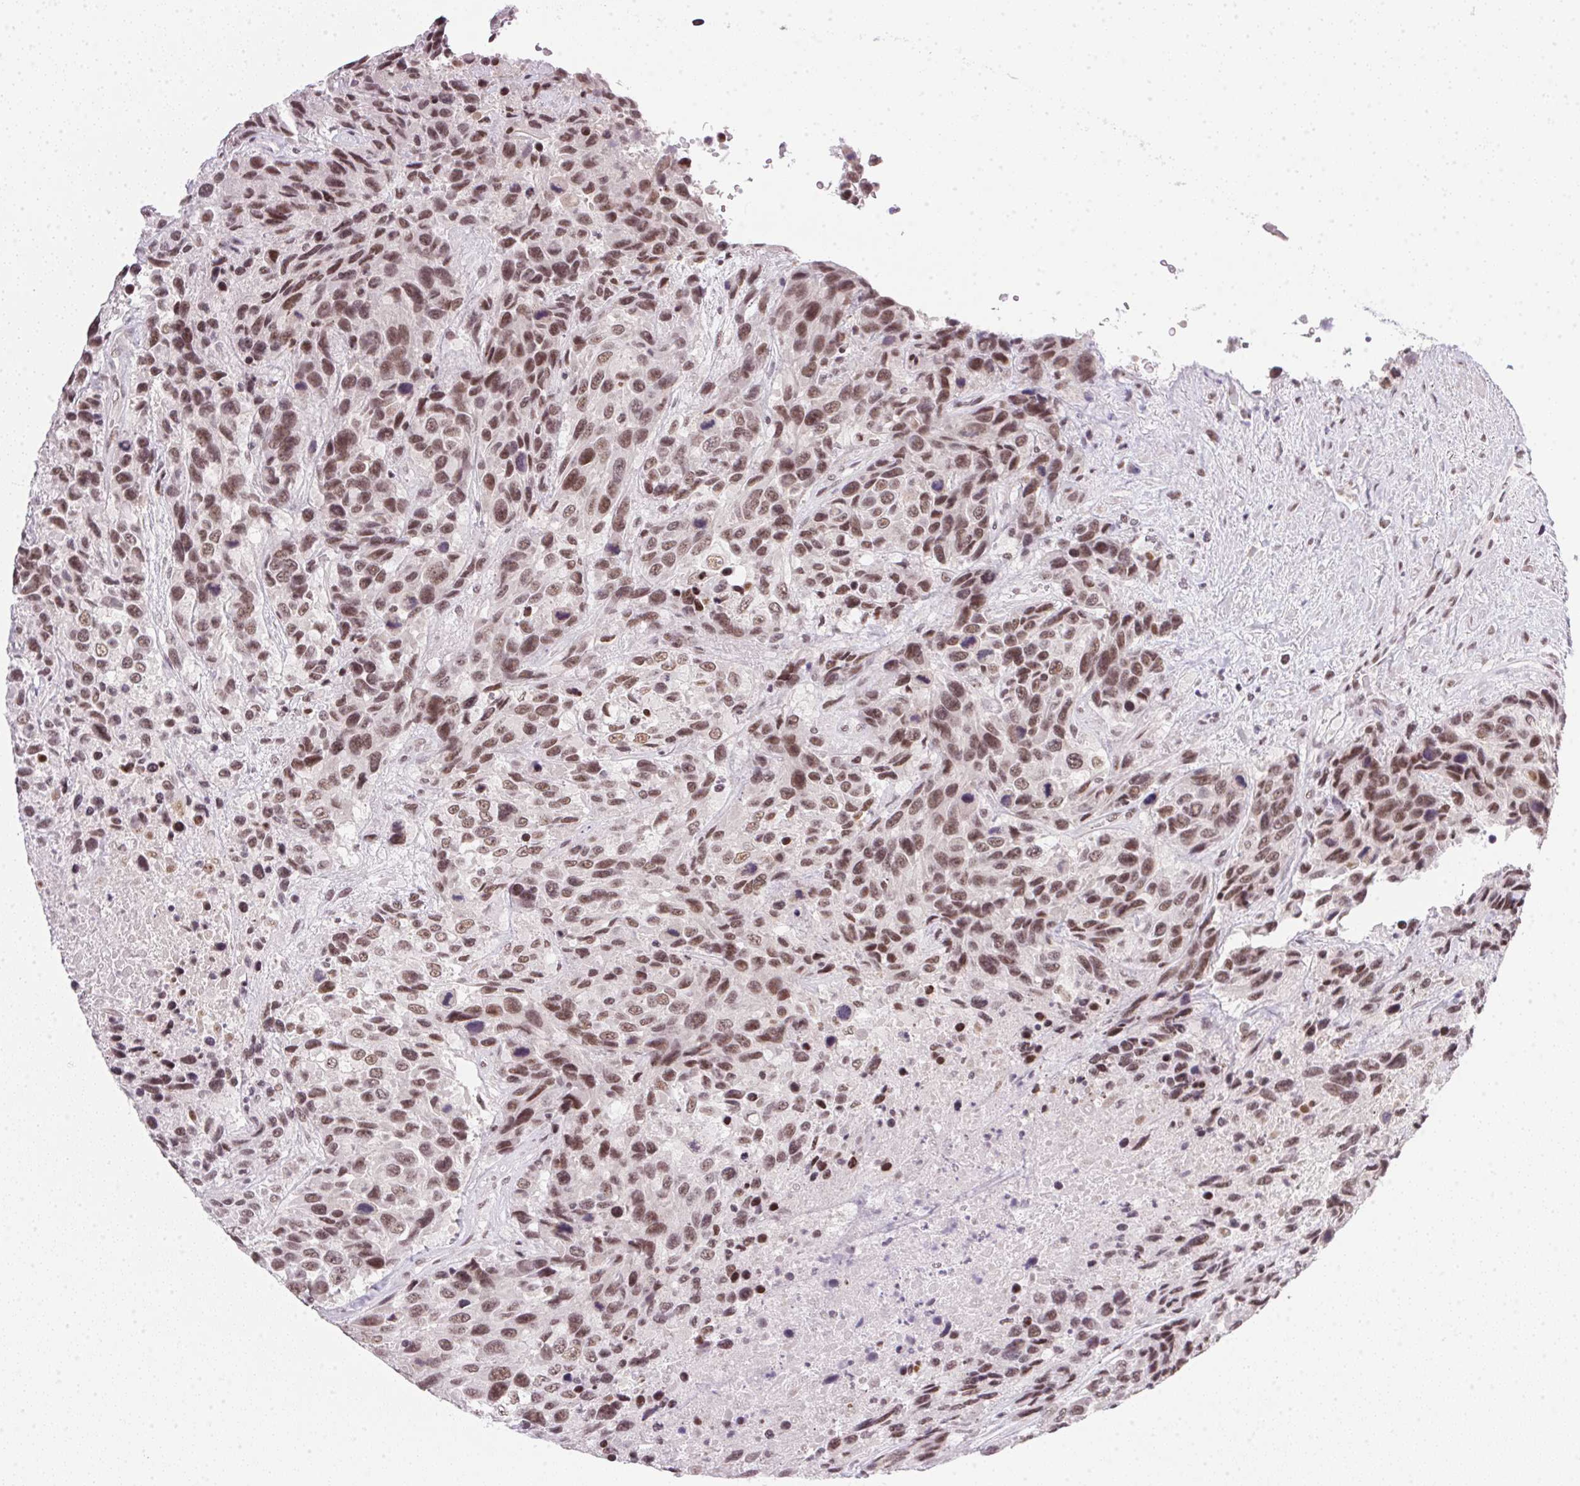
{"staining": {"intensity": "moderate", "quantity": ">75%", "location": "nuclear"}, "tissue": "urothelial cancer", "cell_type": "Tumor cells", "image_type": "cancer", "snomed": [{"axis": "morphology", "description": "Urothelial carcinoma, High grade"}, {"axis": "topography", "description": "Urinary bladder"}], "caption": "Immunohistochemical staining of urothelial cancer shows medium levels of moderate nuclear expression in approximately >75% of tumor cells.", "gene": "SRSF7", "patient": {"sex": "female", "age": 70}}